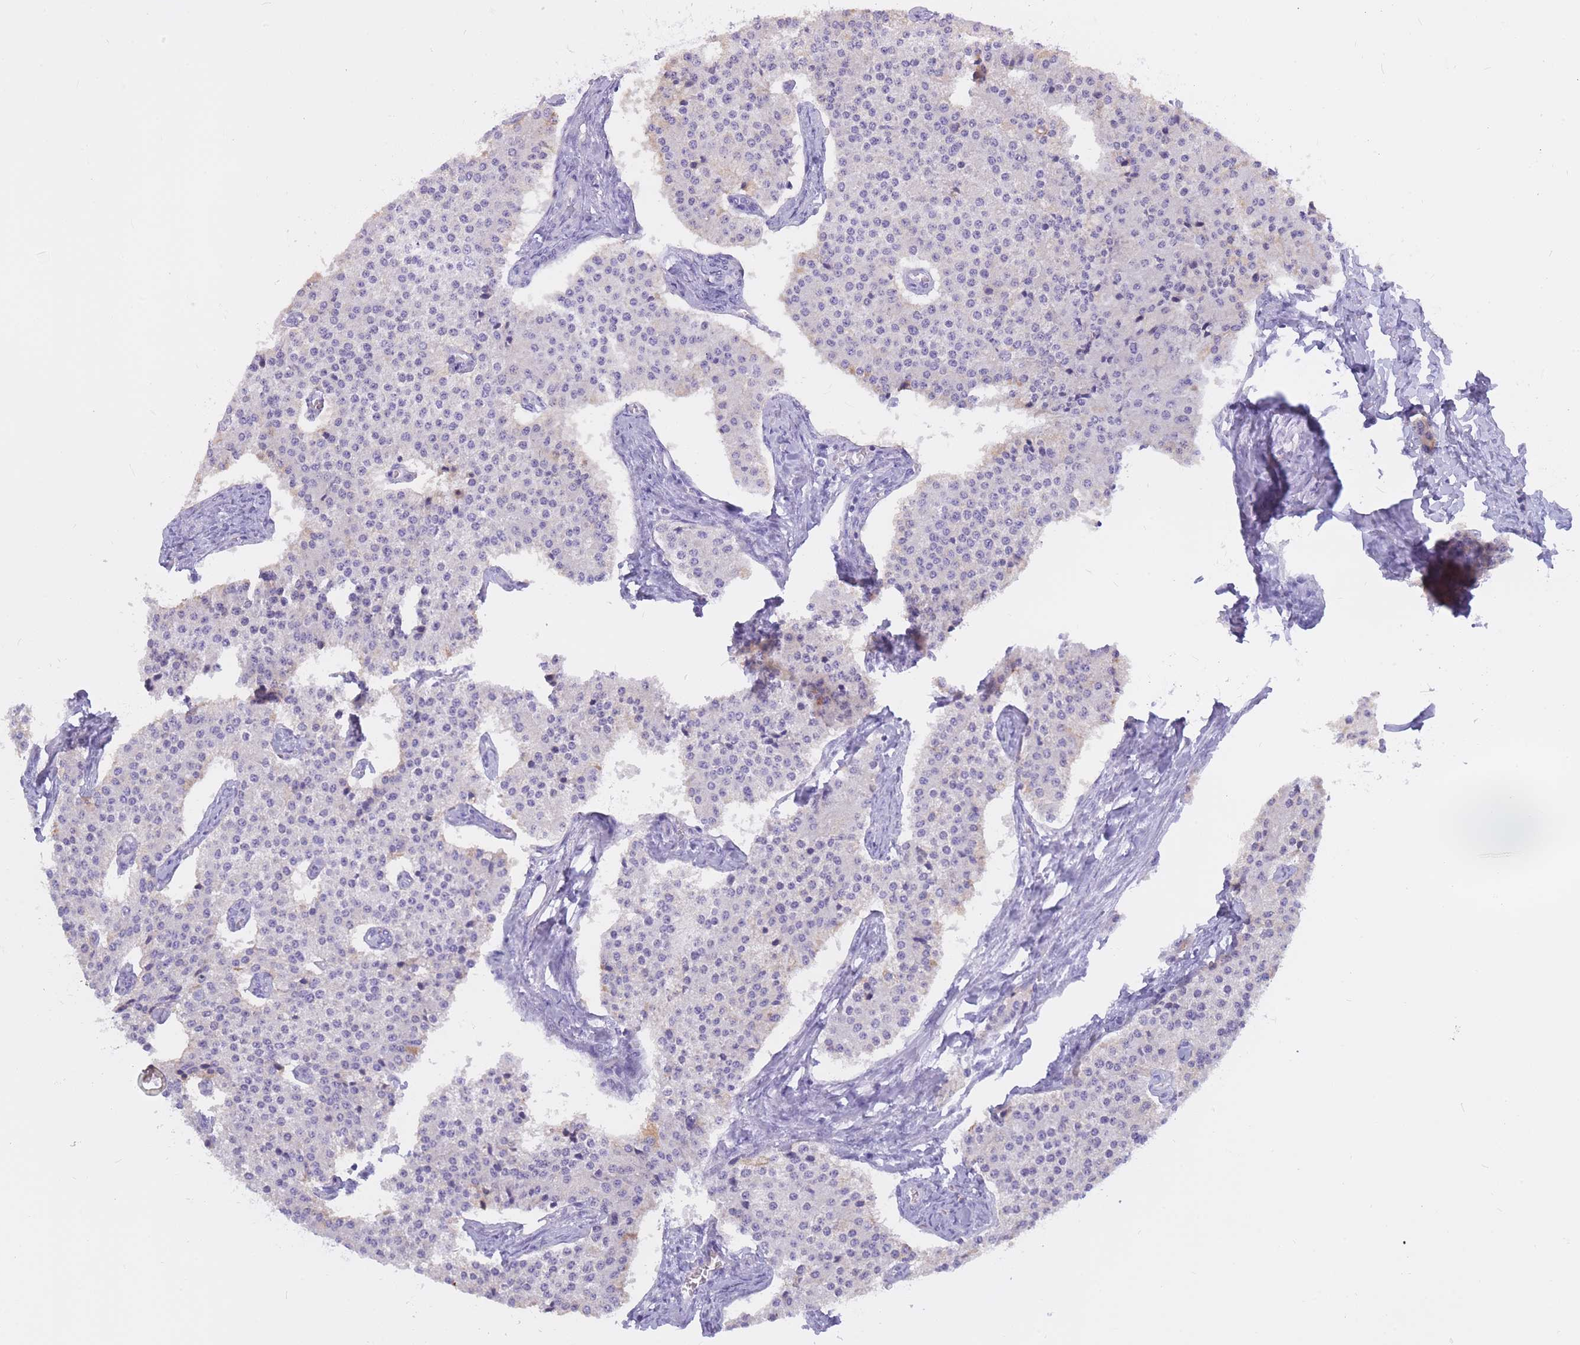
{"staining": {"intensity": "negative", "quantity": "none", "location": "none"}, "tissue": "carcinoid", "cell_type": "Tumor cells", "image_type": "cancer", "snomed": [{"axis": "morphology", "description": "Carcinoid, malignant, NOS"}, {"axis": "topography", "description": "Colon"}], "caption": "A high-resolution micrograph shows immunohistochemistry staining of carcinoid, which exhibits no significant positivity in tumor cells.", "gene": "BOP1", "patient": {"sex": "female", "age": 52}}